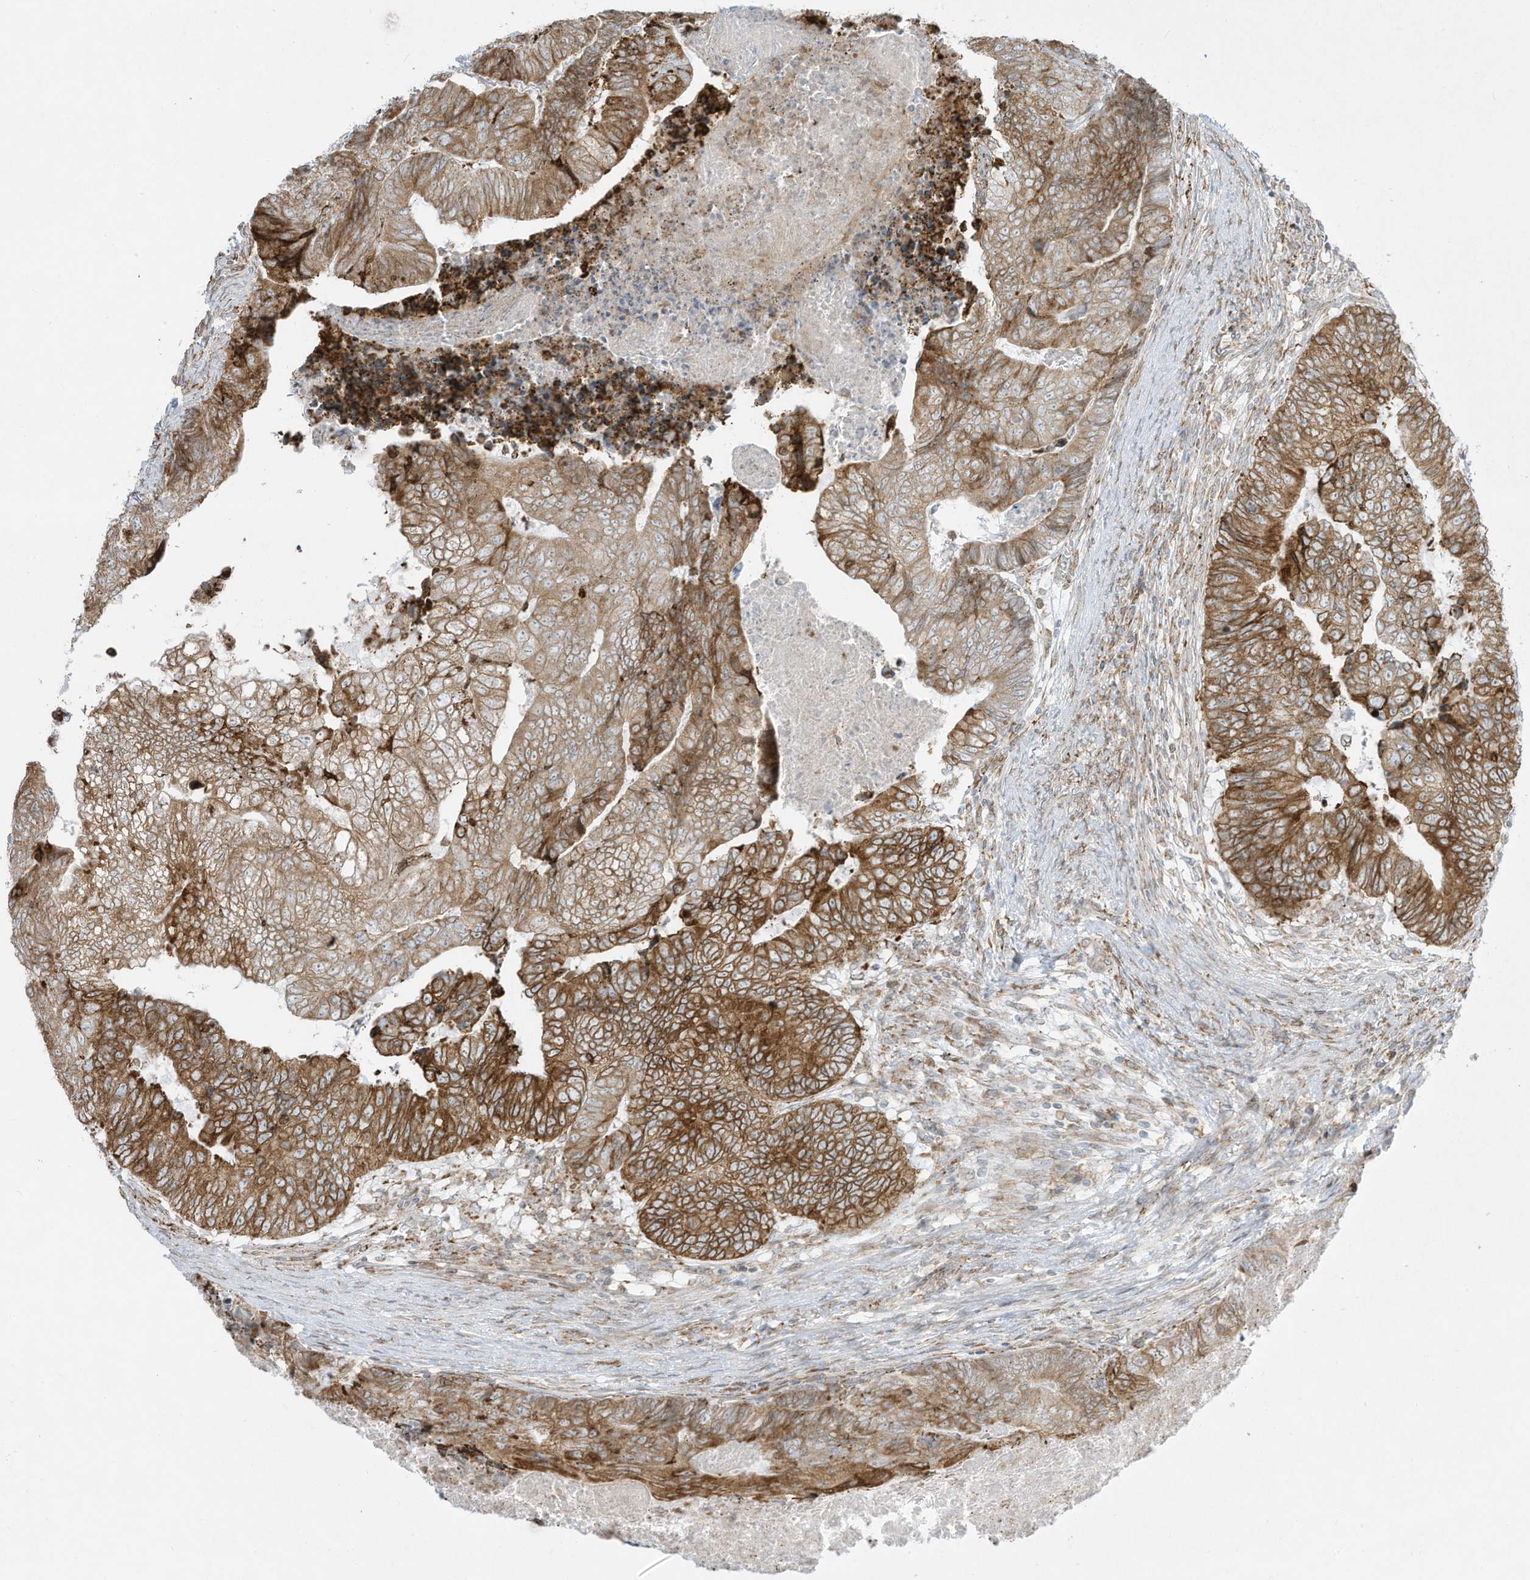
{"staining": {"intensity": "moderate", "quantity": ">75%", "location": "cytoplasmic/membranous"}, "tissue": "colorectal cancer", "cell_type": "Tumor cells", "image_type": "cancer", "snomed": [{"axis": "morphology", "description": "Adenocarcinoma, NOS"}, {"axis": "topography", "description": "Colon"}], "caption": "Immunohistochemistry (IHC) staining of colorectal cancer, which reveals medium levels of moderate cytoplasmic/membranous expression in approximately >75% of tumor cells indicating moderate cytoplasmic/membranous protein positivity. The staining was performed using DAB (3,3'-diaminobenzidine) (brown) for protein detection and nuclei were counterstained in hematoxylin (blue).", "gene": "PTK6", "patient": {"sex": "female", "age": 67}}